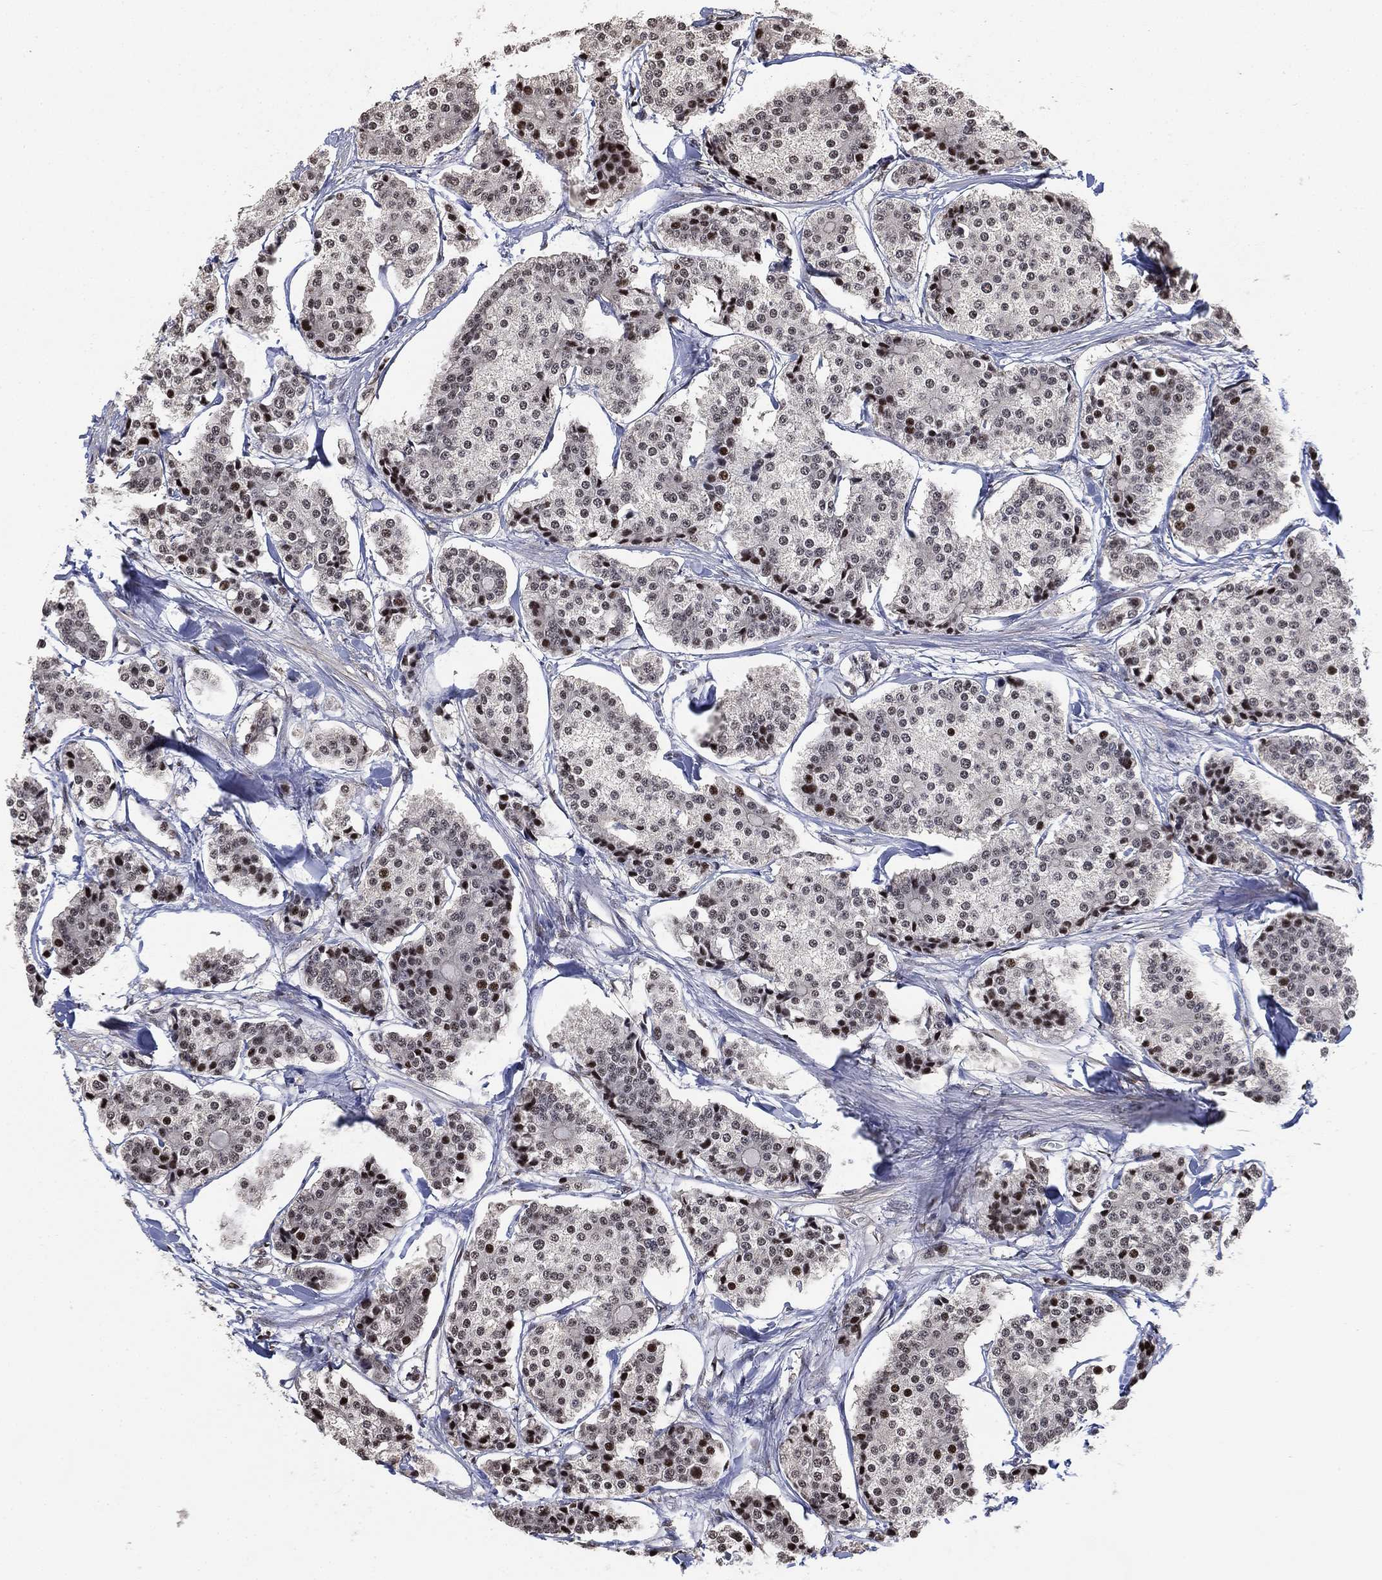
{"staining": {"intensity": "strong", "quantity": "<25%", "location": "nuclear"}, "tissue": "carcinoid", "cell_type": "Tumor cells", "image_type": "cancer", "snomed": [{"axis": "morphology", "description": "Carcinoid, malignant, NOS"}, {"axis": "topography", "description": "Small intestine"}], "caption": "Protein expression by immunohistochemistry shows strong nuclear staining in about <25% of tumor cells in carcinoid (malignant).", "gene": "ZSCAN30", "patient": {"sex": "female", "age": 65}}